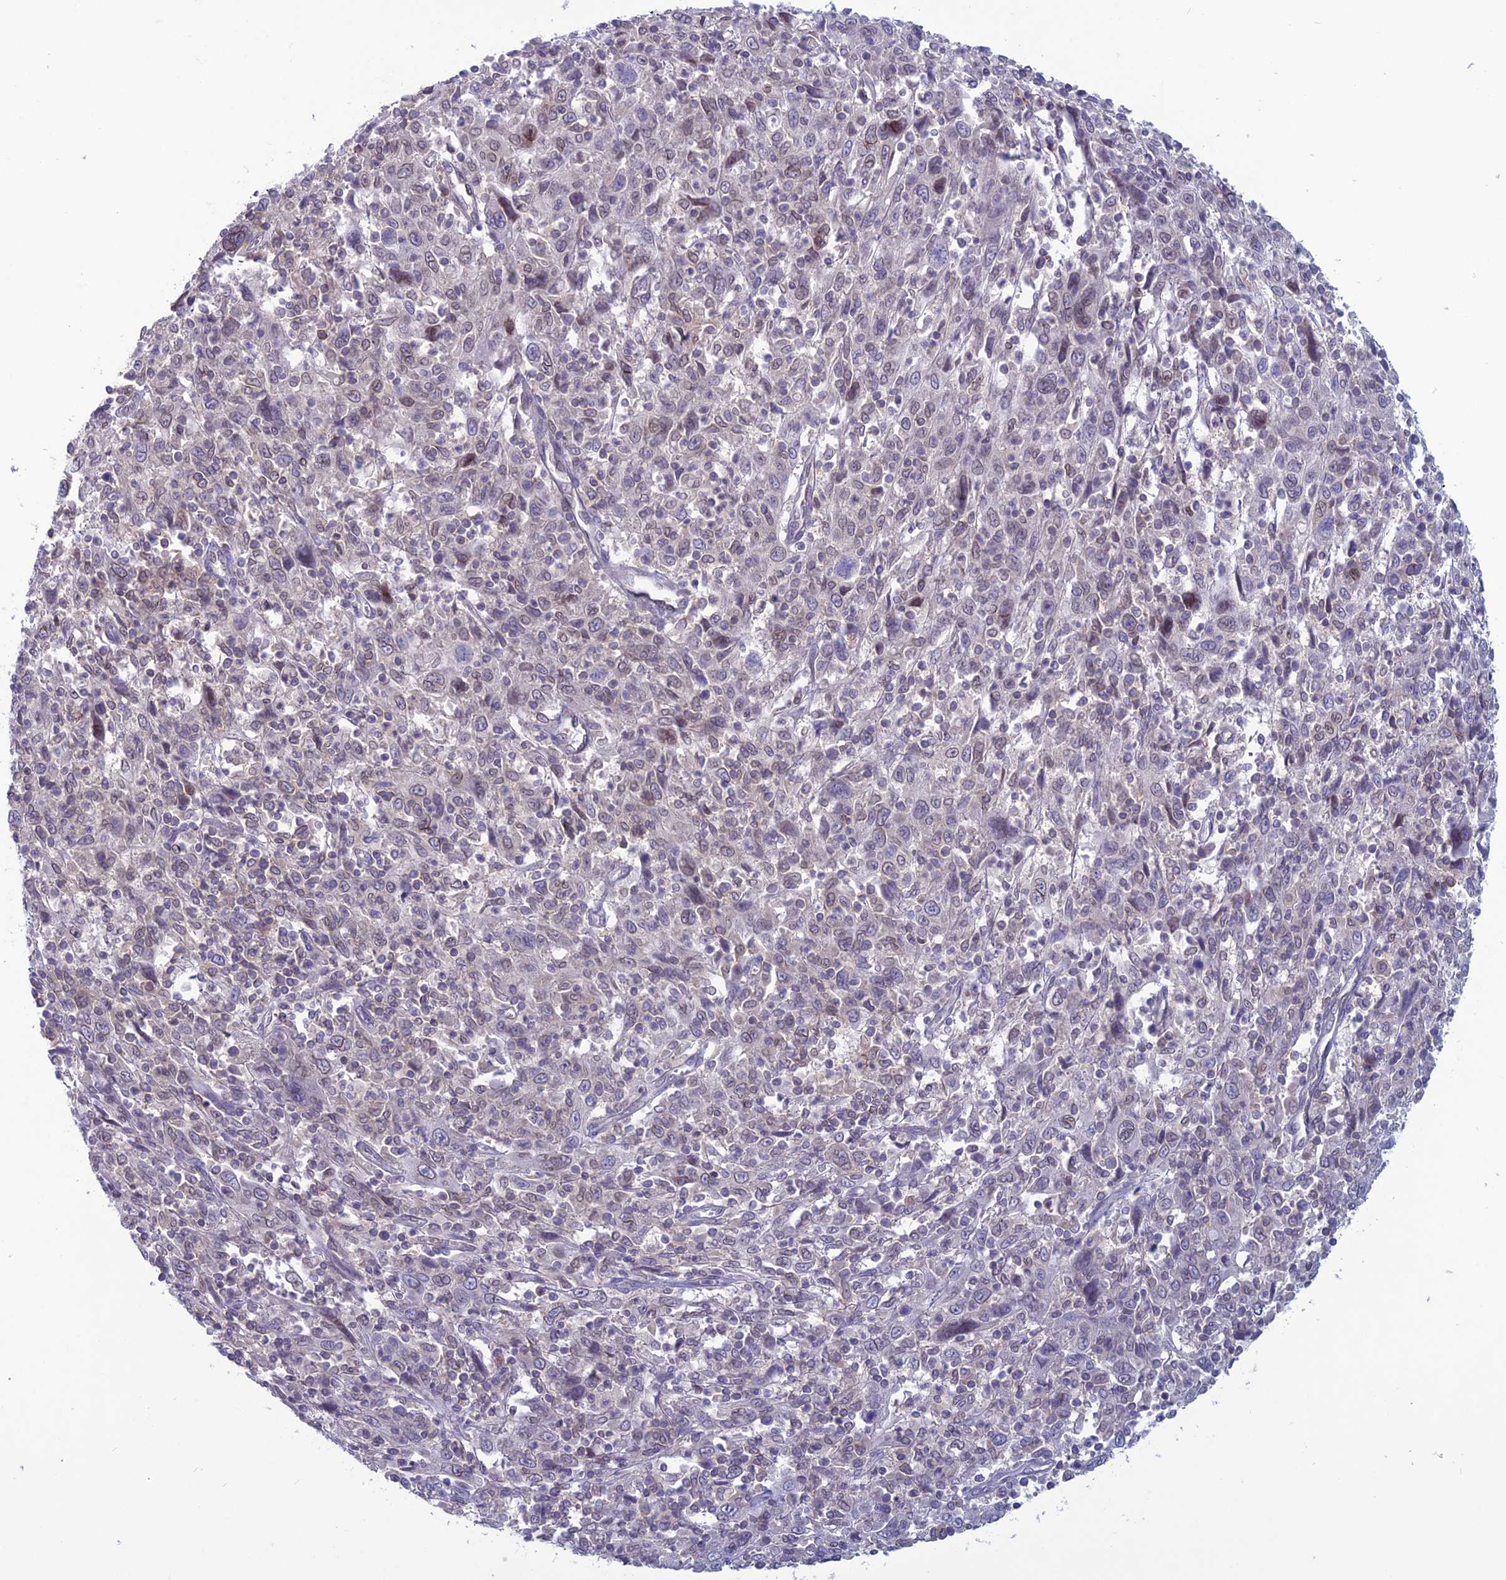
{"staining": {"intensity": "weak", "quantity": "25%-75%", "location": "cytoplasmic/membranous,nuclear"}, "tissue": "cervical cancer", "cell_type": "Tumor cells", "image_type": "cancer", "snomed": [{"axis": "morphology", "description": "Squamous cell carcinoma, NOS"}, {"axis": "topography", "description": "Cervix"}], "caption": "Human cervical cancer stained with a brown dye shows weak cytoplasmic/membranous and nuclear positive expression in about 25%-75% of tumor cells.", "gene": "WDR46", "patient": {"sex": "female", "age": 46}}